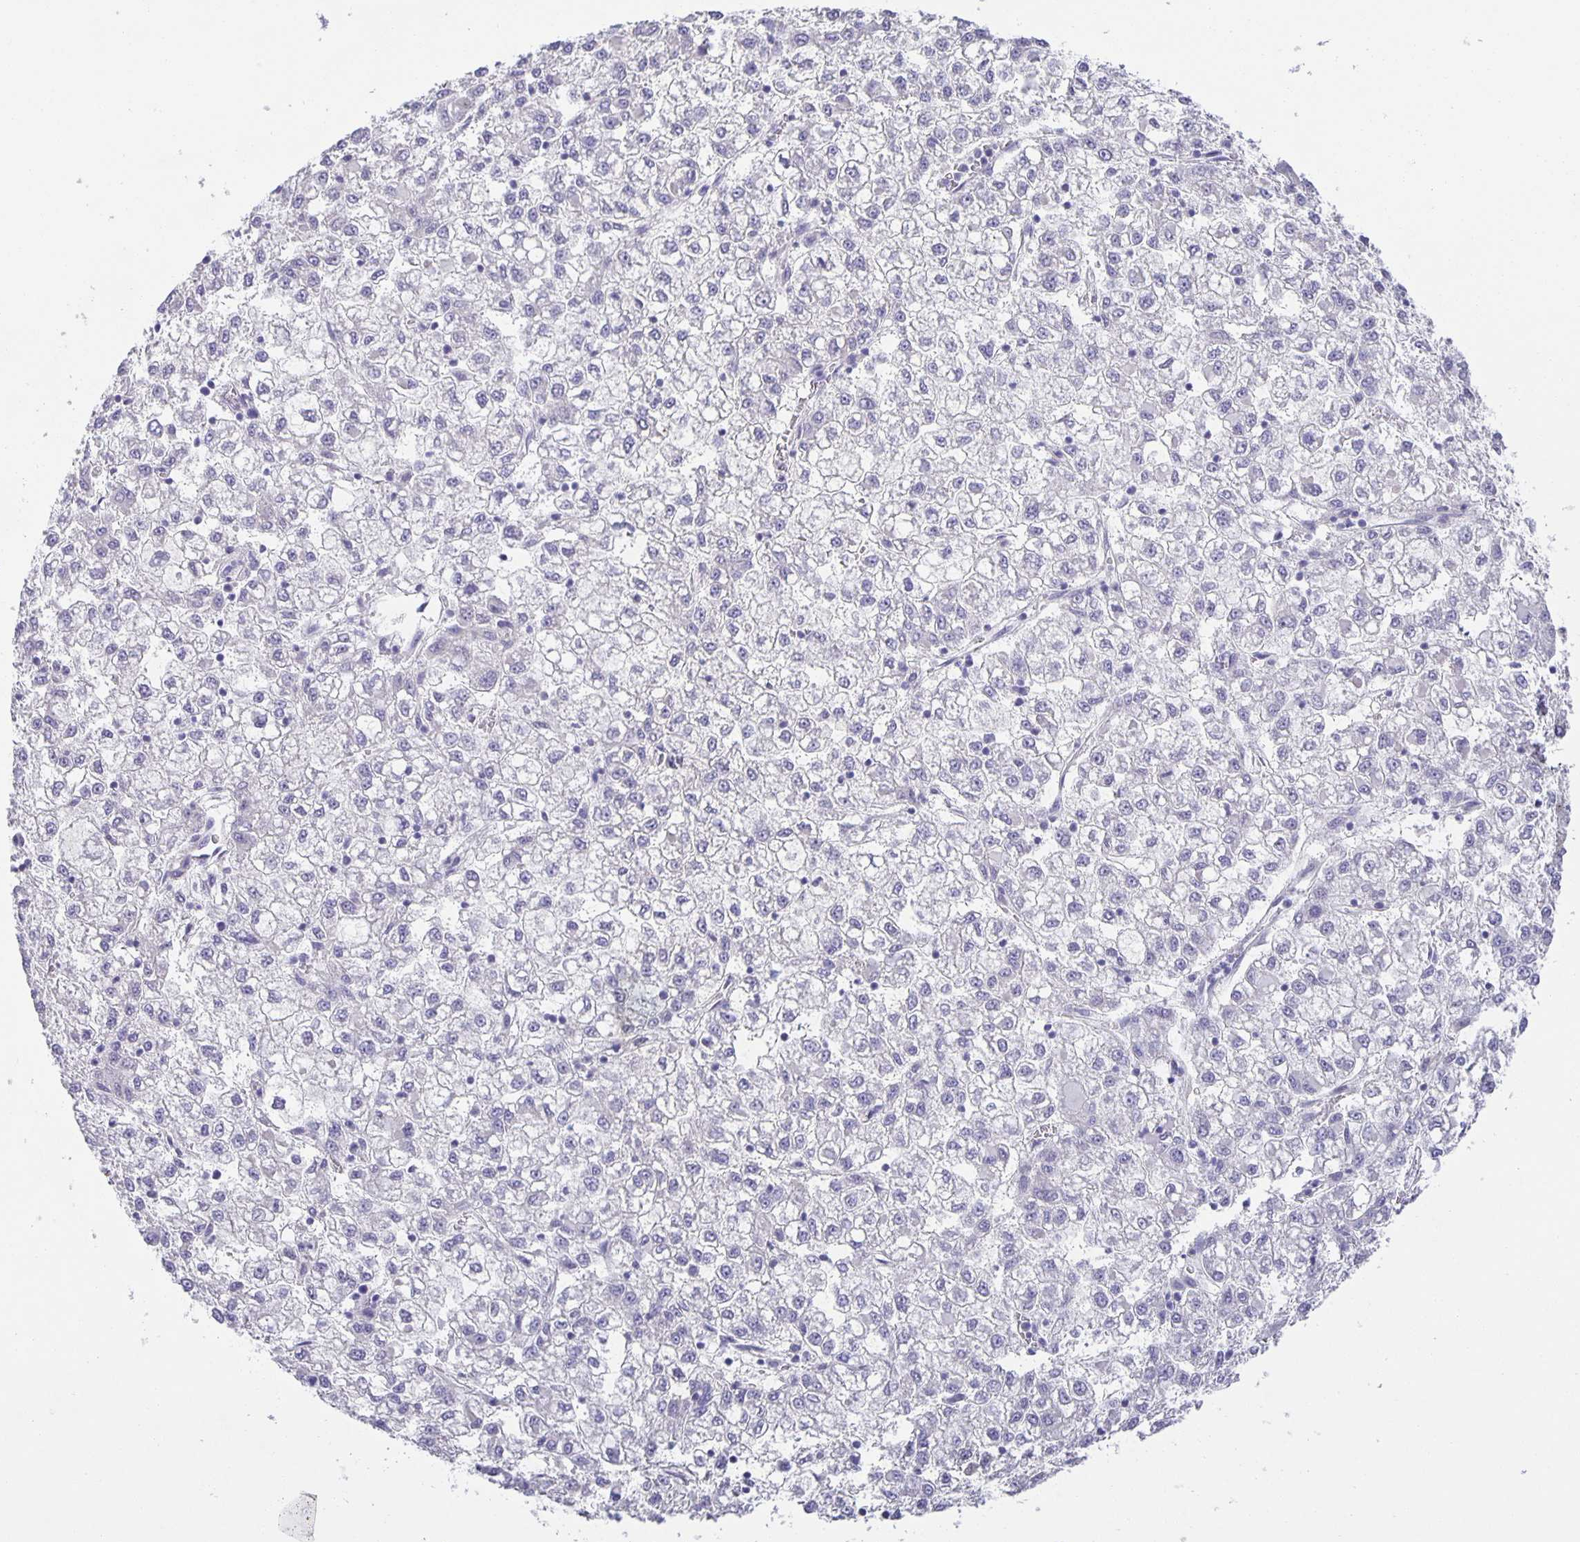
{"staining": {"intensity": "negative", "quantity": "none", "location": "none"}, "tissue": "liver cancer", "cell_type": "Tumor cells", "image_type": "cancer", "snomed": [{"axis": "morphology", "description": "Carcinoma, Hepatocellular, NOS"}, {"axis": "topography", "description": "Liver"}], "caption": "A photomicrograph of human liver cancer (hepatocellular carcinoma) is negative for staining in tumor cells.", "gene": "PTPN3", "patient": {"sex": "male", "age": 40}}